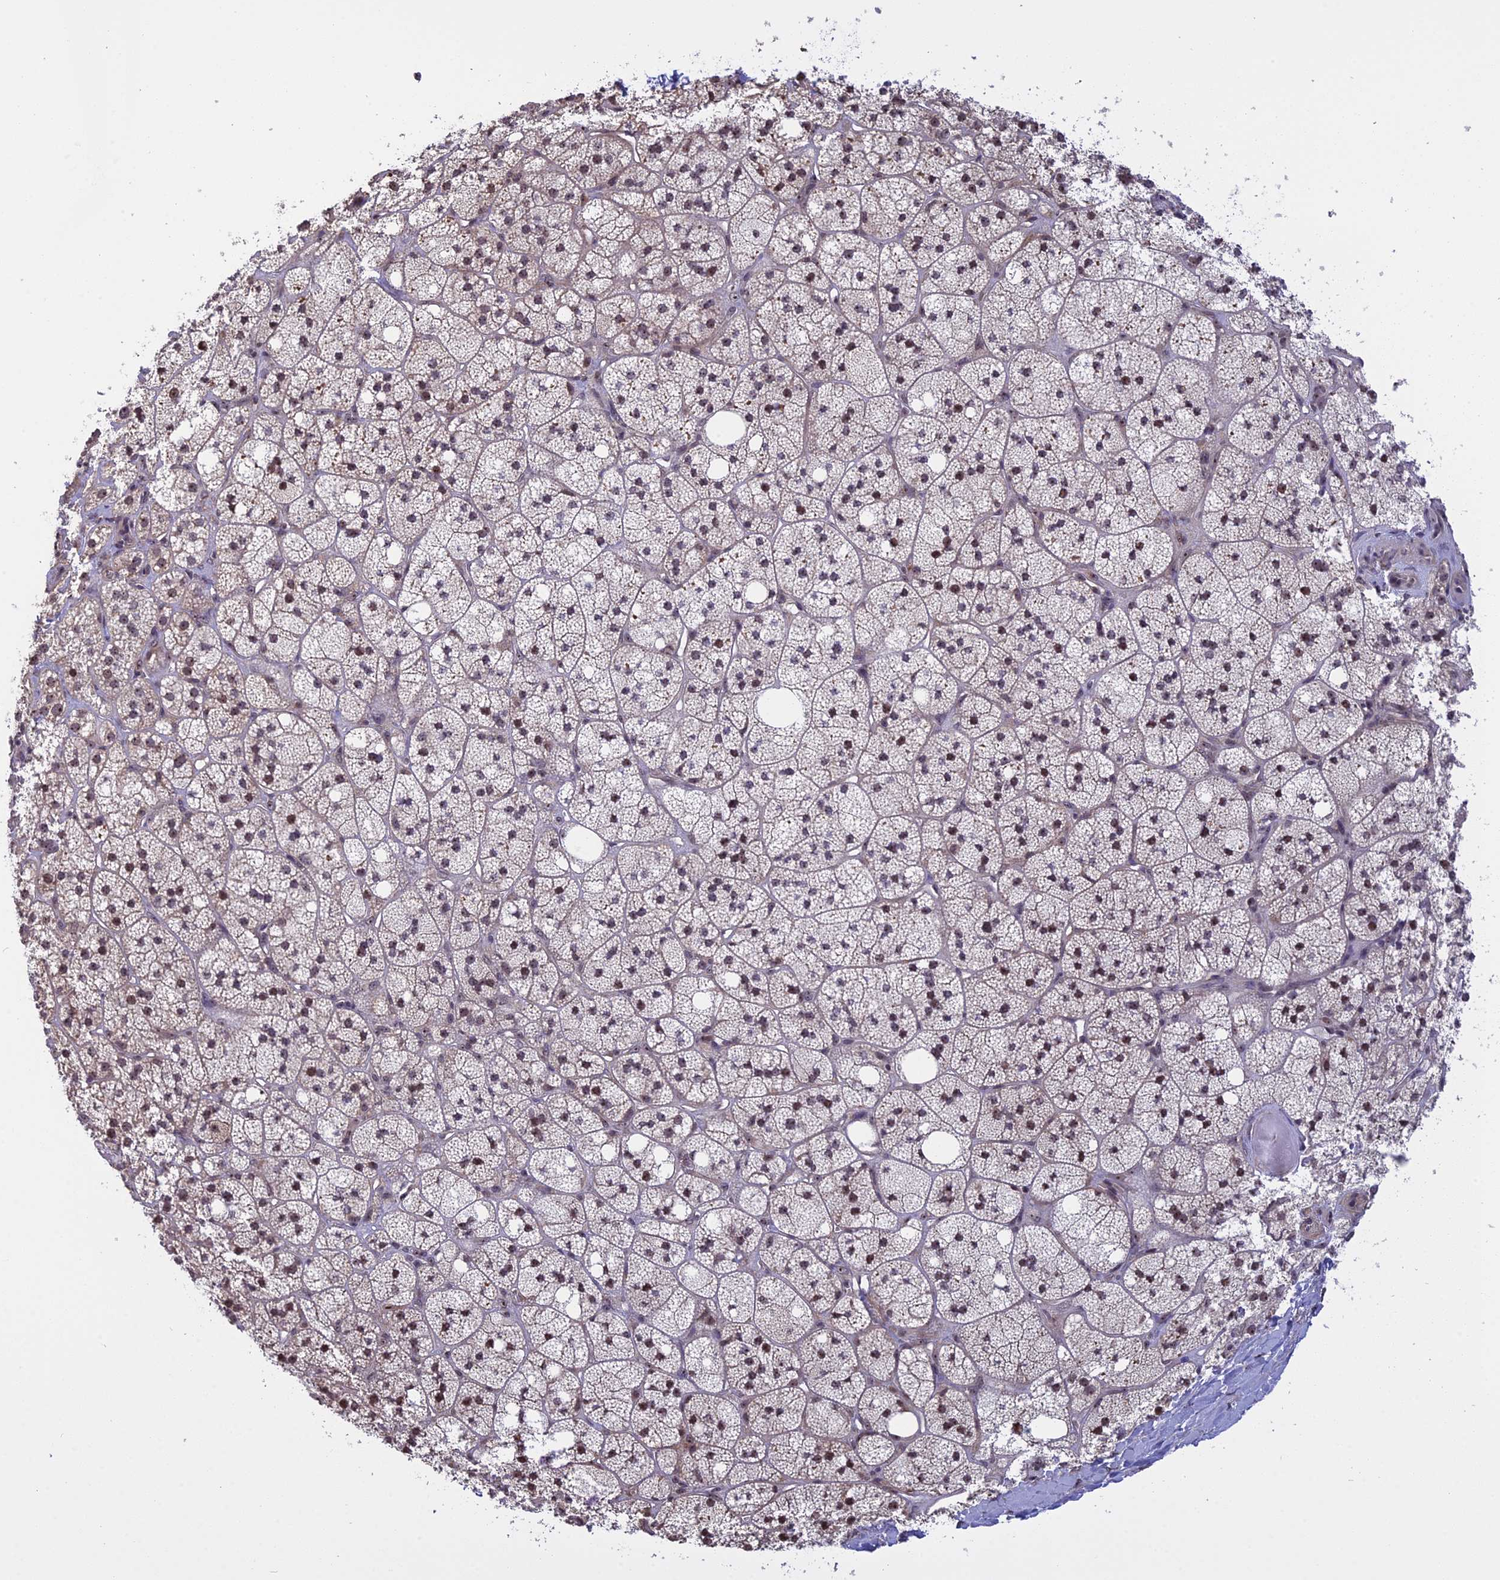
{"staining": {"intensity": "weak", "quantity": "25%-75%", "location": "nuclear"}, "tissue": "adrenal gland", "cell_type": "Glandular cells", "image_type": "normal", "snomed": [{"axis": "morphology", "description": "Normal tissue, NOS"}, {"axis": "topography", "description": "Adrenal gland"}], "caption": "Adrenal gland stained with a brown dye exhibits weak nuclear positive staining in about 25%-75% of glandular cells.", "gene": "MGA", "patient": {"sex": "male", "age": 61}}